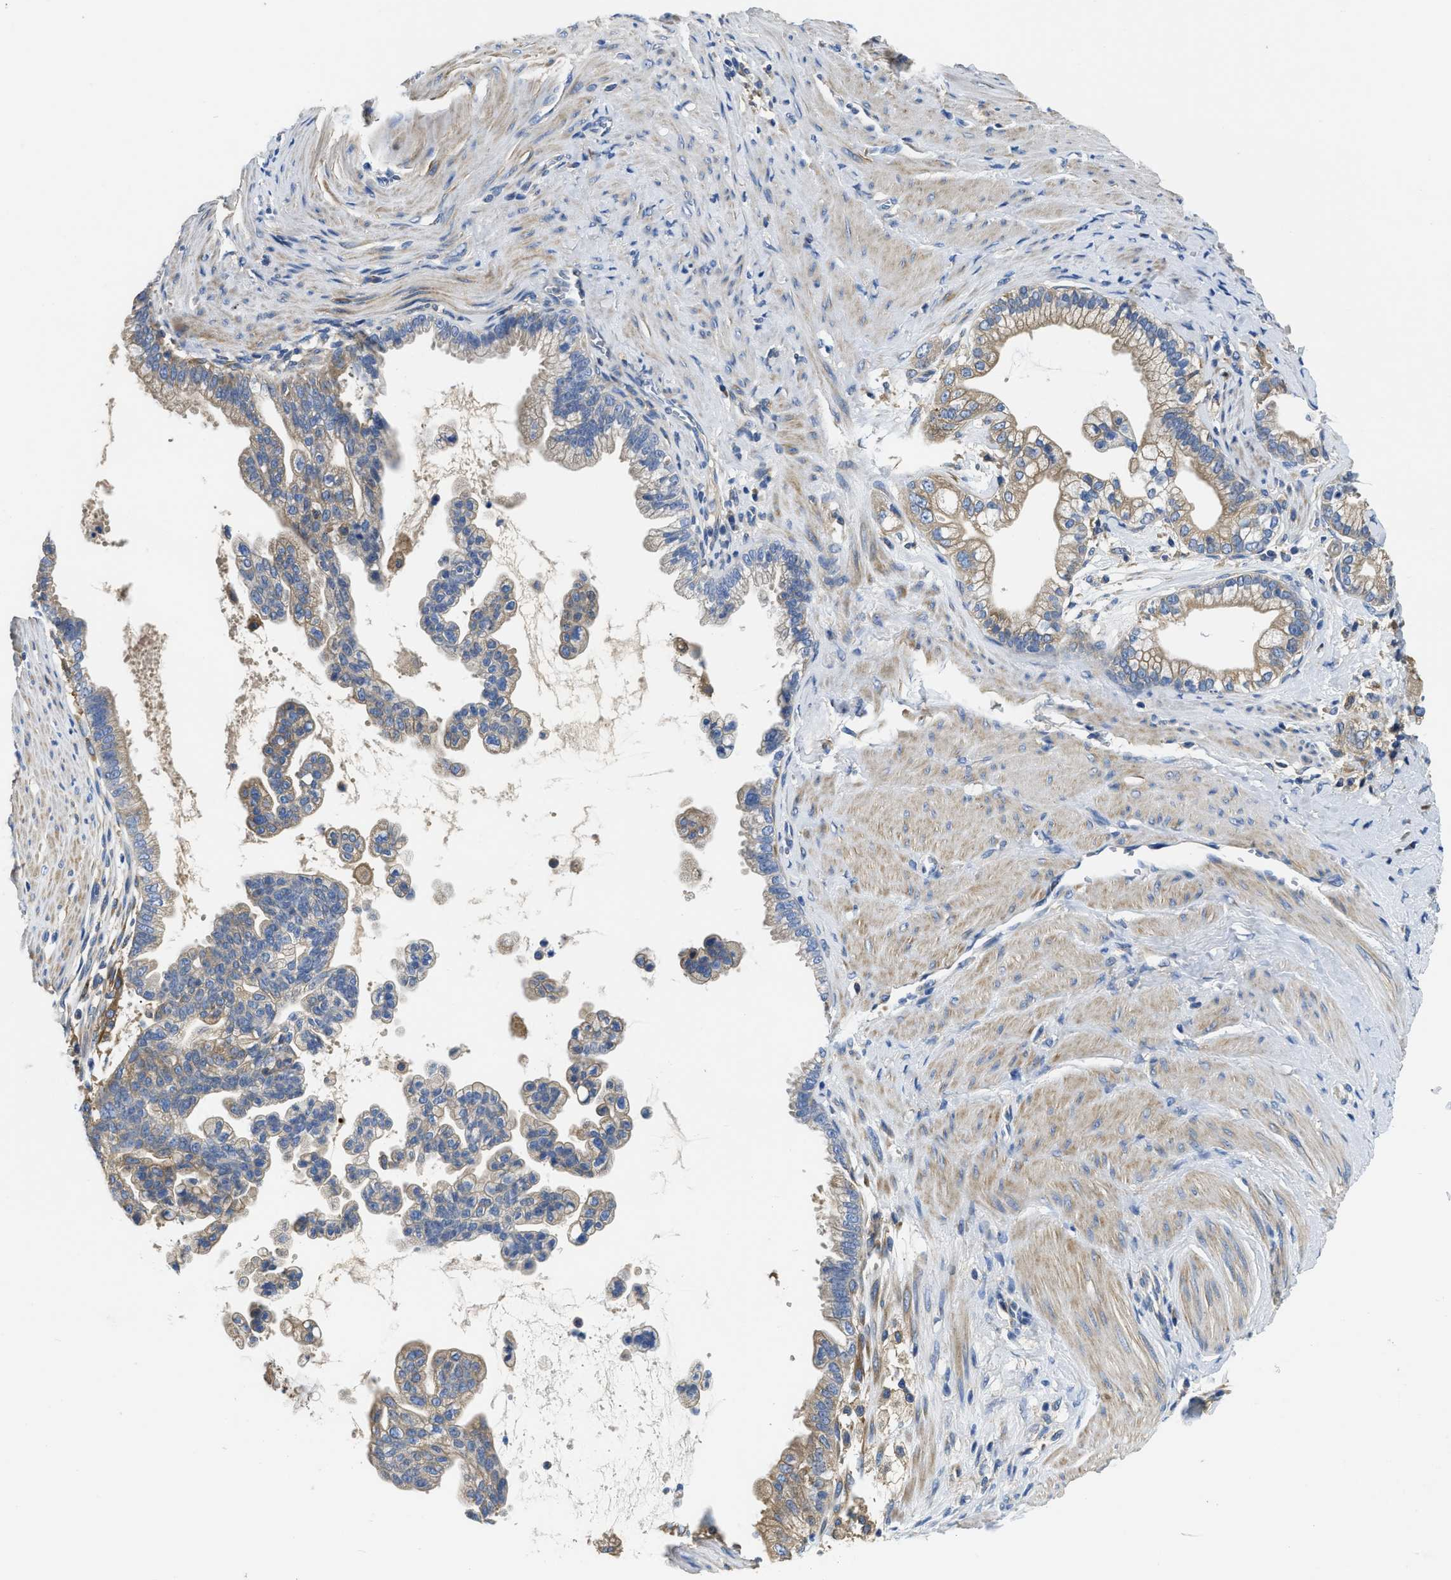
{"staining": {"intensity": "weak", "quantity": ">75%", "location": "cytoplasmic/membranous"}, "tissue": "pancreatic cancer", "cell_type": "Tumor cells", "image_type": "cancer", "snomed": [{"axis": "morphology", "description": "Adenocarcinoma, NOS"}, {"axis": "topography", "description": "Pancreas"}], "caption": "The image reveals staining of pancreatic cancer (adenocarcinoma), revealing weak cytoplasmic/membranous protein positivity (brown color) within tumor cells. The staining was performed using DAB, with brown indicating positive protein expression. Nuclei are stained blue with hematoxylin.", "gene": "STAT2", "patient": {"sex": "male", "age": 69}}